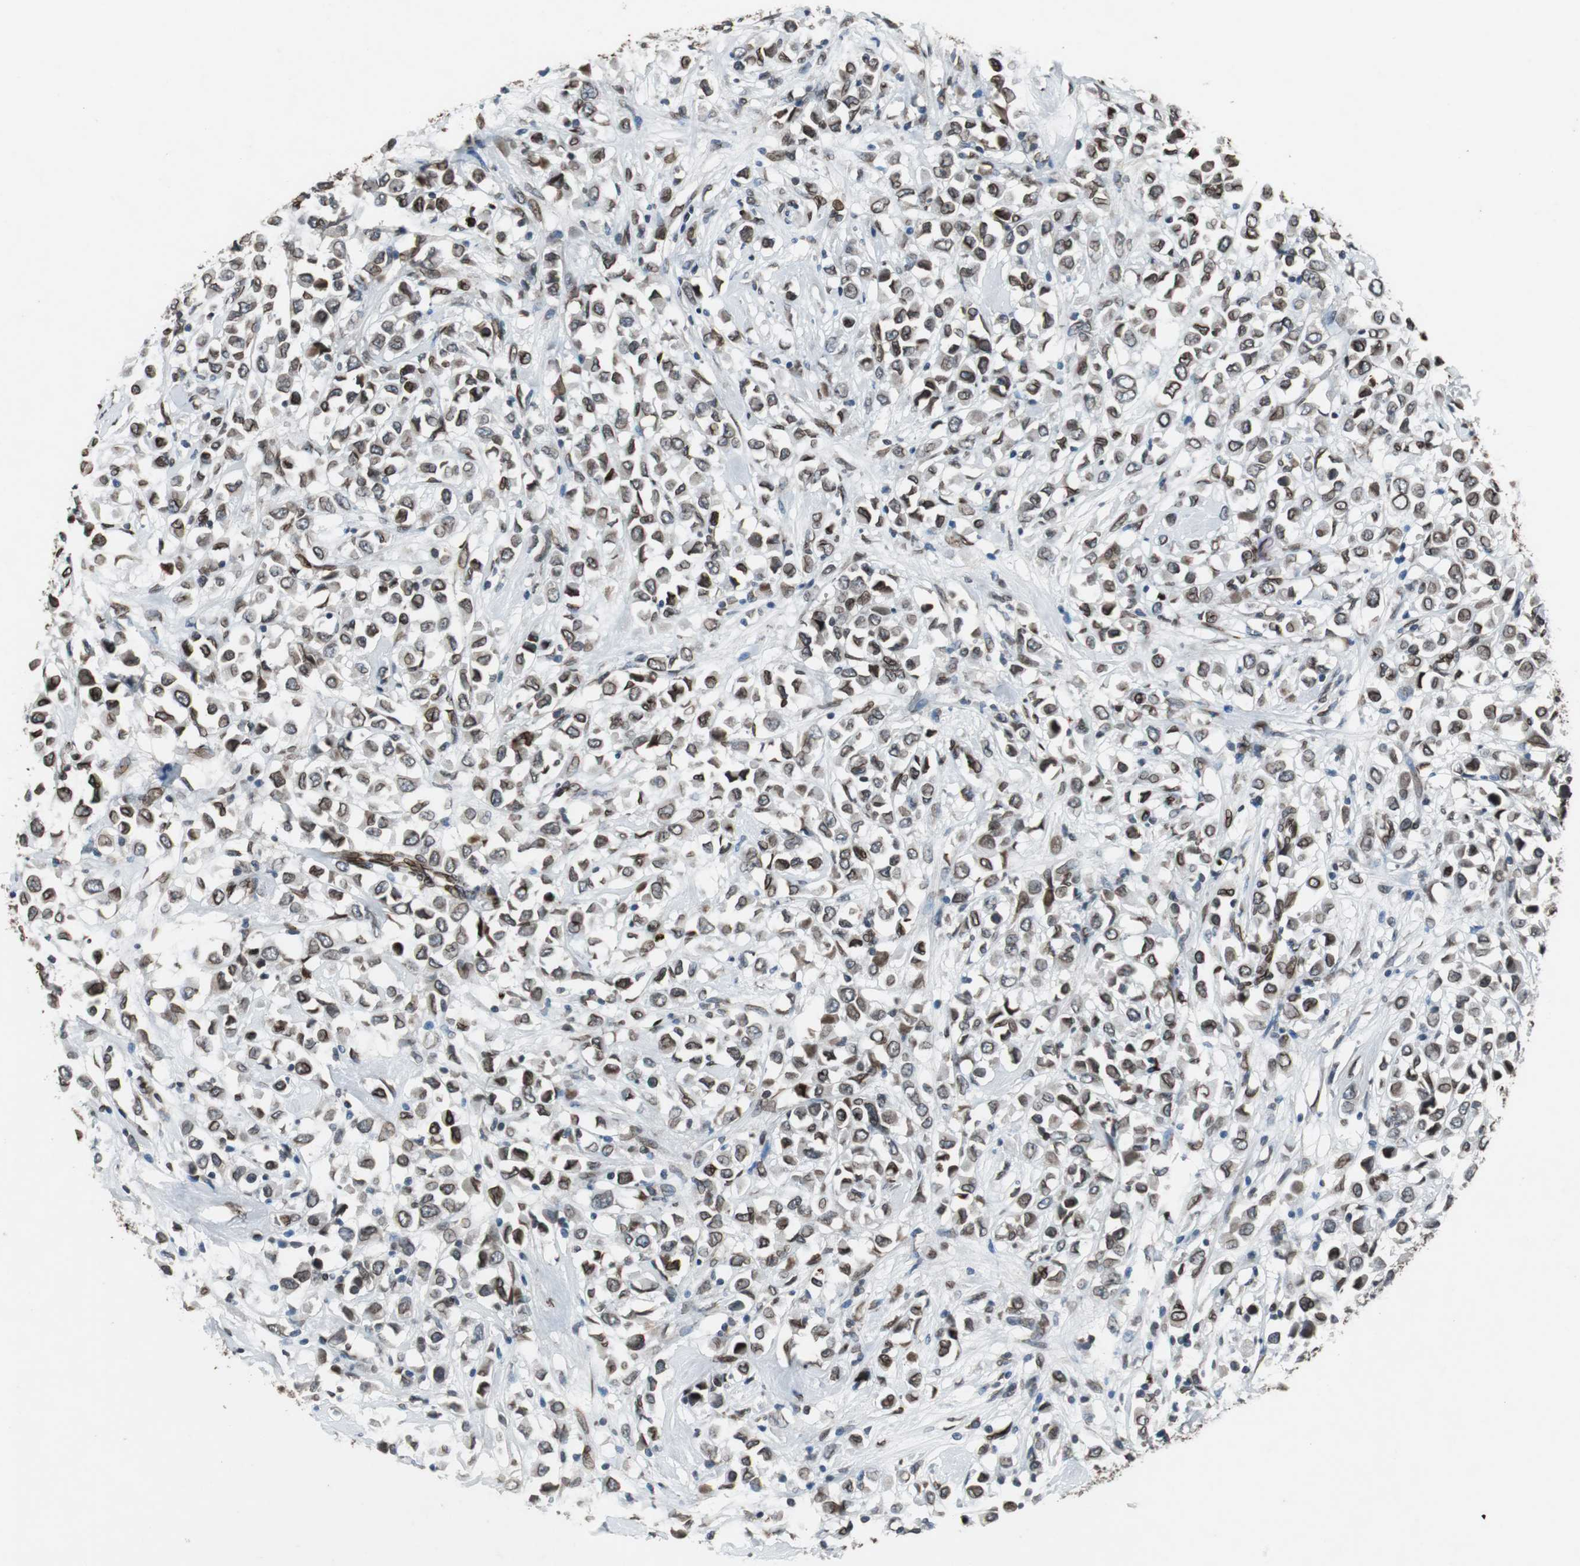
{"staining": {"intensity": "strong", "quantity": ">75%", "location": "cytoplasmic/membranous,nuclear"}, "tissue": "breast cancer", "cell_type": "Tumor cells", "image_type": "cancer", "snomed": [{"axis": "morphology", "description": "Duct carcinoma"}, {"axis": "topography", "description": "Breast"}], "caption": "This photomicrograph displays IHC staining of human breast cancer, with high strong cytoplasmic/membranous and nuclear expression in approximately >75% of tumor cells.", "gene": "LMNA", "patient": {"sex": "female", "age": 61}}